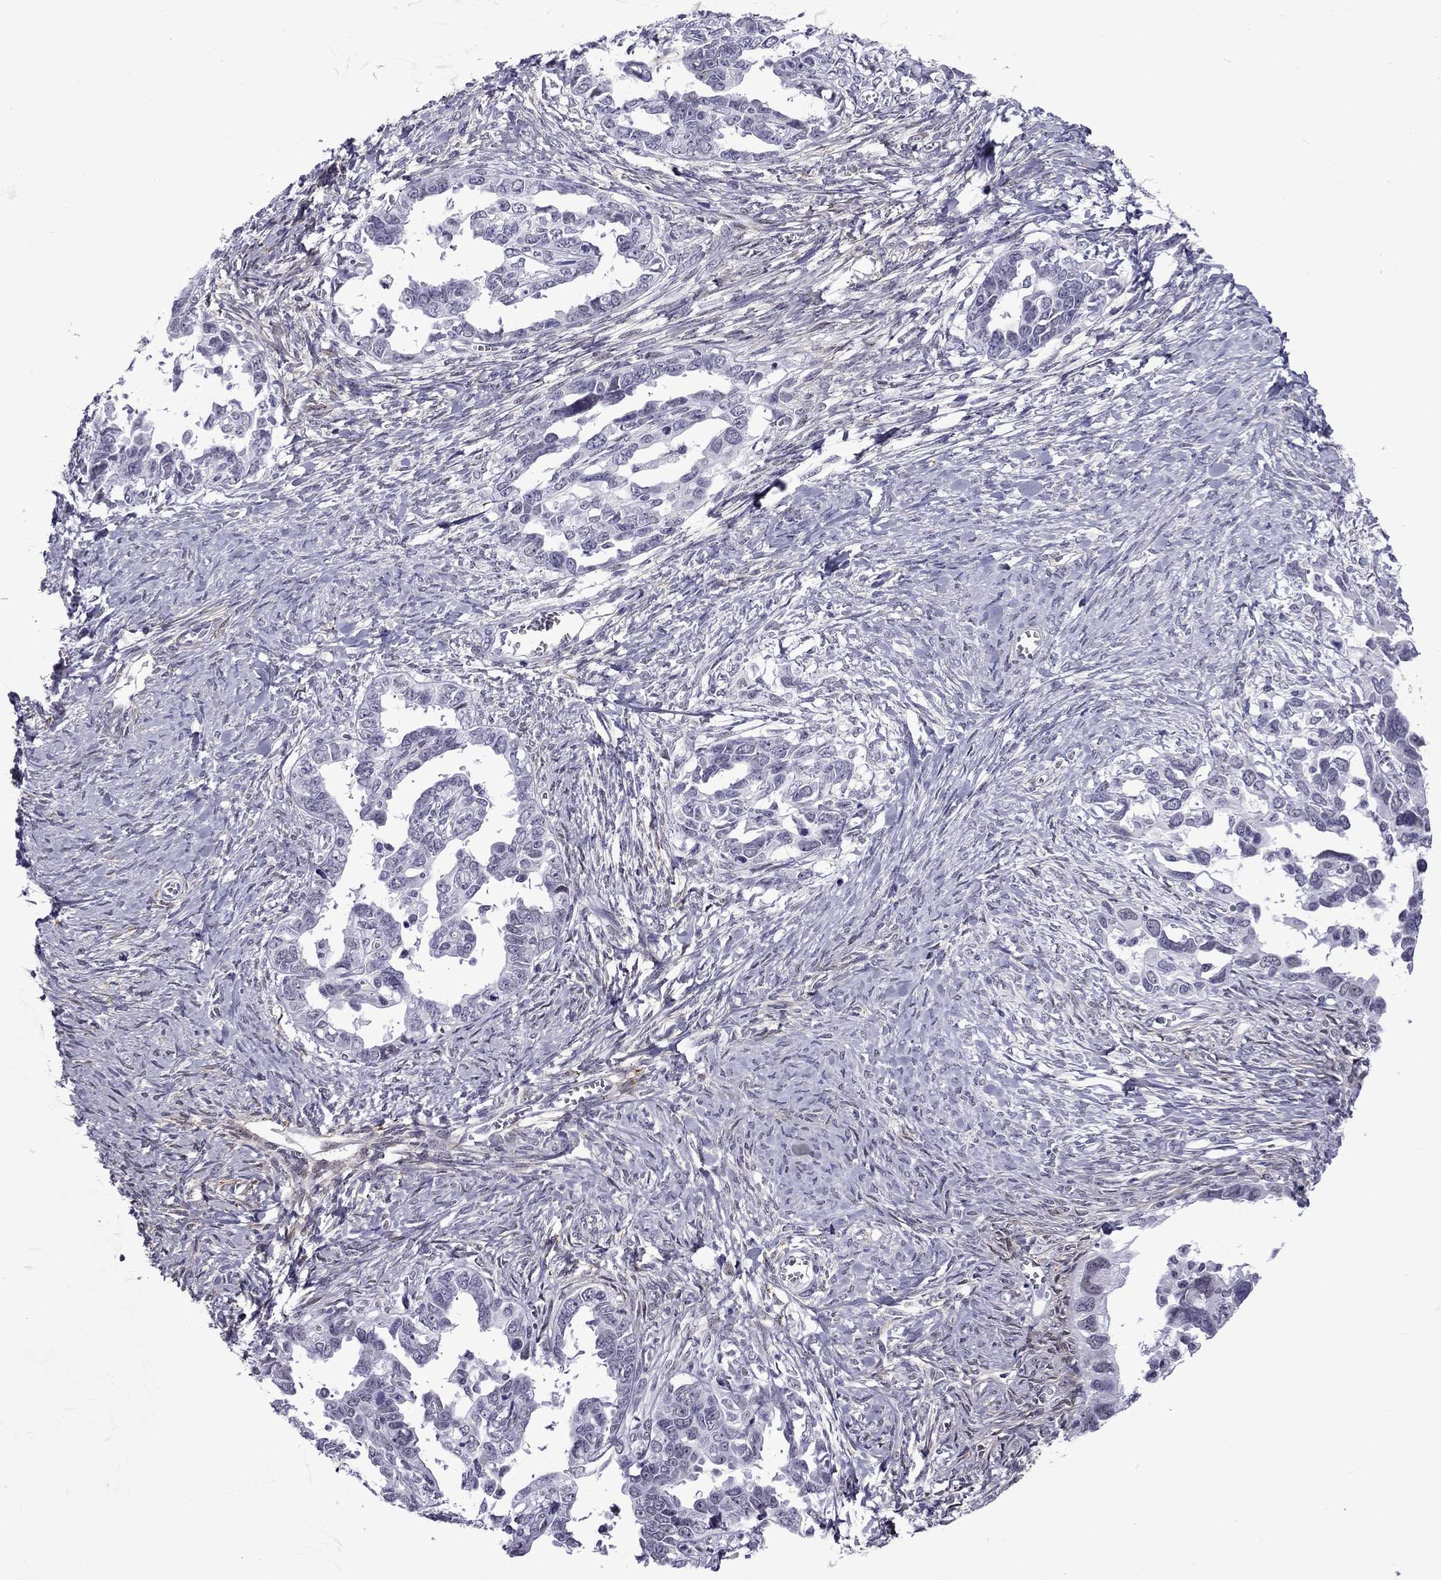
{"staining": {"intensity": "negative", "quantity": "none", "location": "none"}, "tissue": "ovarian cancer", "cell_type": "Tumor cells", "image_type": "cancer", "snomed": [{"axis": "morphology", "description": "Cystadenocarcinoma, serous, NOS"}, {"axis": "topography", "description": "Ovary"}], "caption": "Immunohistochemistry (IHC) image of human ovarian cancer (serous cystadenocarcinoma) stained for a protein (brown), which displays no expression in tumor cells. Brightfield microscopy of immunohistochemistry (IHC) stained with DAB (3,3'-diaminobenzidine) (brown) and hematoxylin (blue), captured at high magnification.", "gene": "ZNF646", "patient": {"sex": "female", "age": 69}}